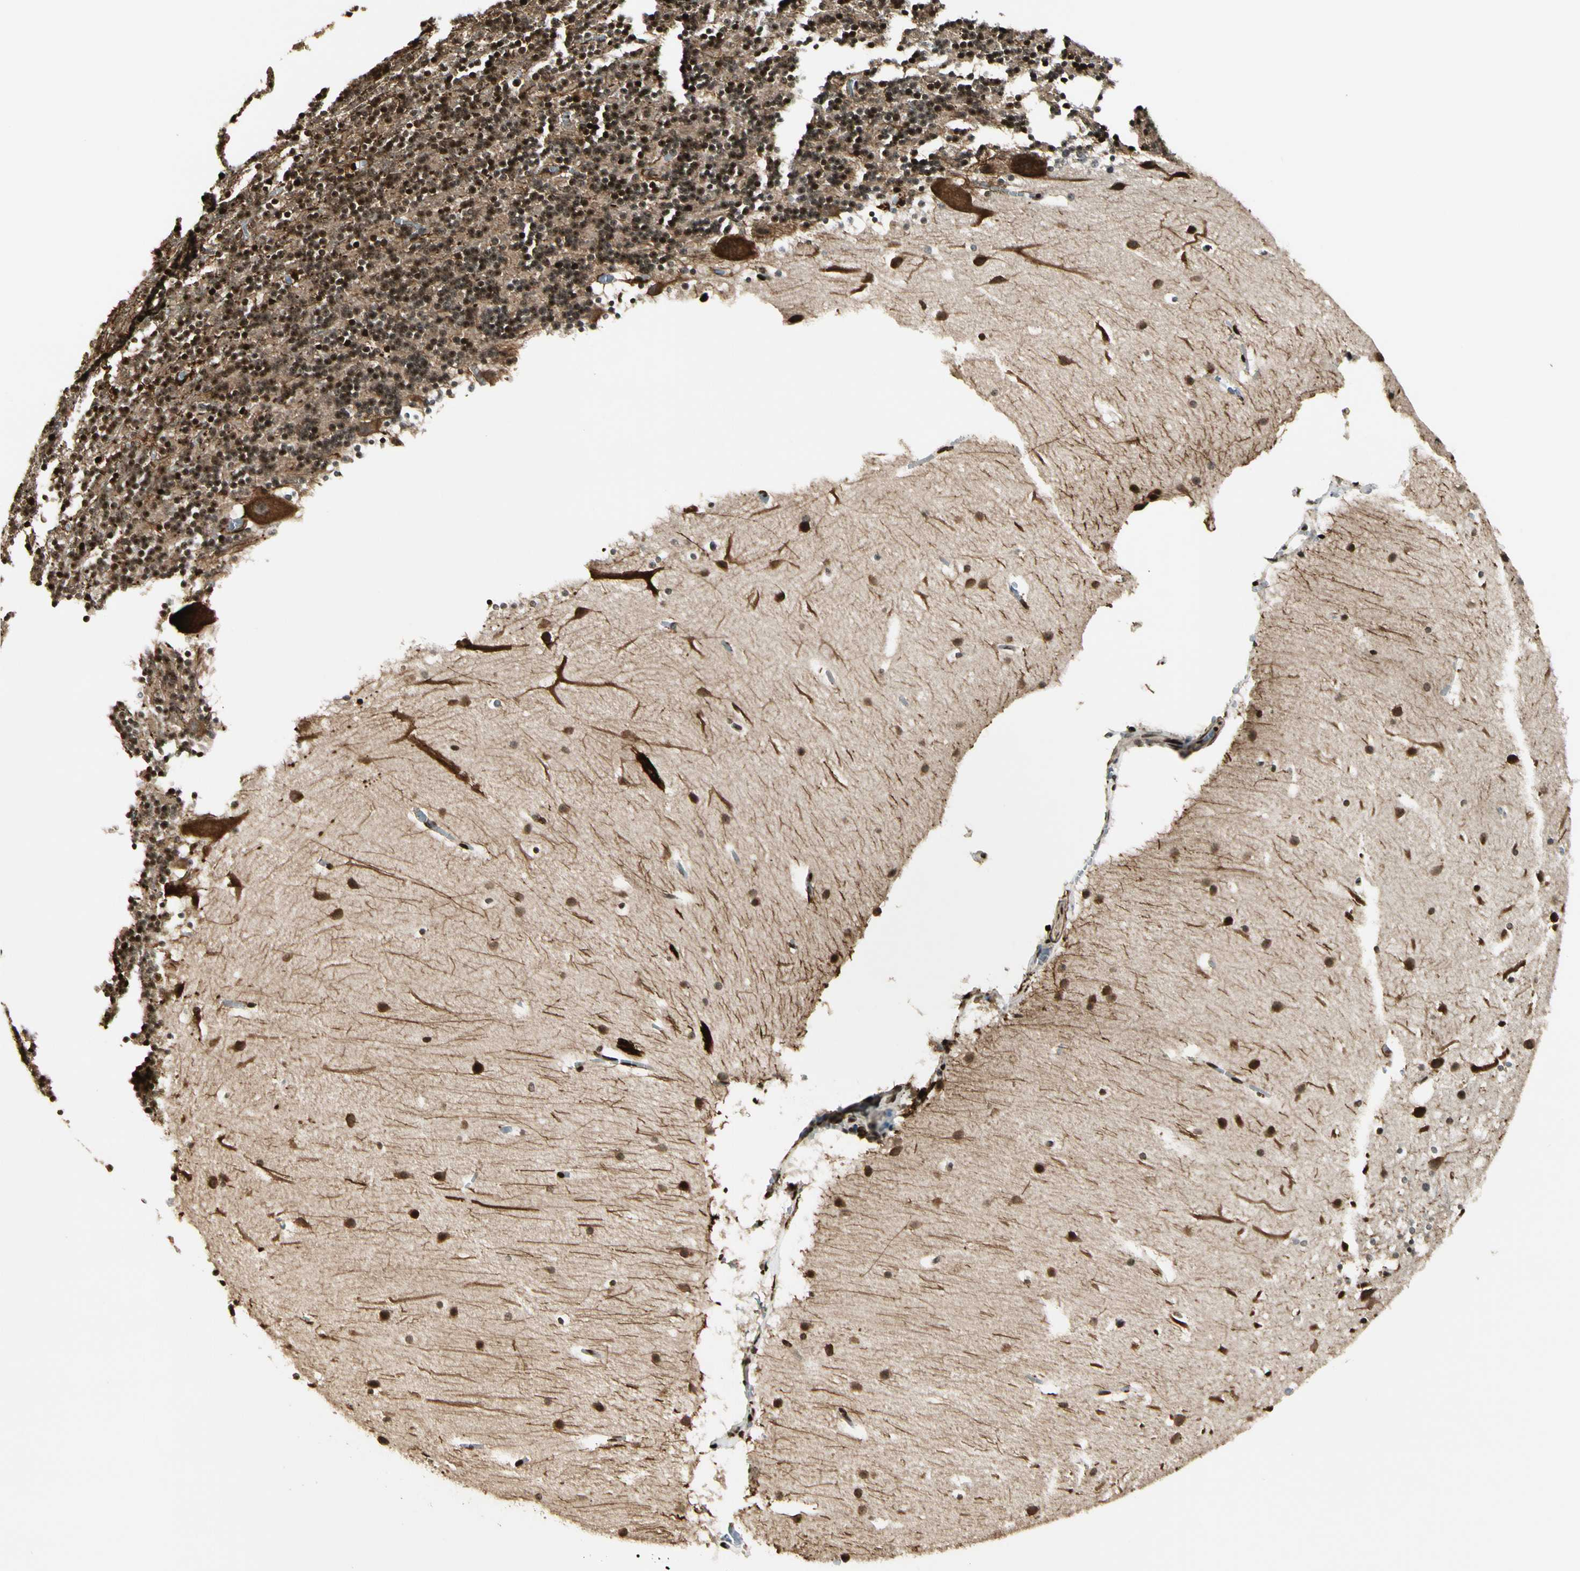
{"staining": {"intensity": "strong", "quantity": ">75%", "location": "nuclear"}, "tissue": "cerebellum", "cell_type": "Cells in granular layer", "image_type": "normal", "snomed": [{"axis": "morphology", "description": "Normal tissue, NOS"}, {"axis": "topography", "description": "Cerebellum"}], "caption": "Protein expression analysis of unremarkable cerebellum demonstrates strong nuclear positivity in approximately >75% of cells in granular layer. The protein is shown in brown color, while the nuclei are stained blue.", "gene": "TSHZ3", "patient": {"sex": "male", "age": 45}}